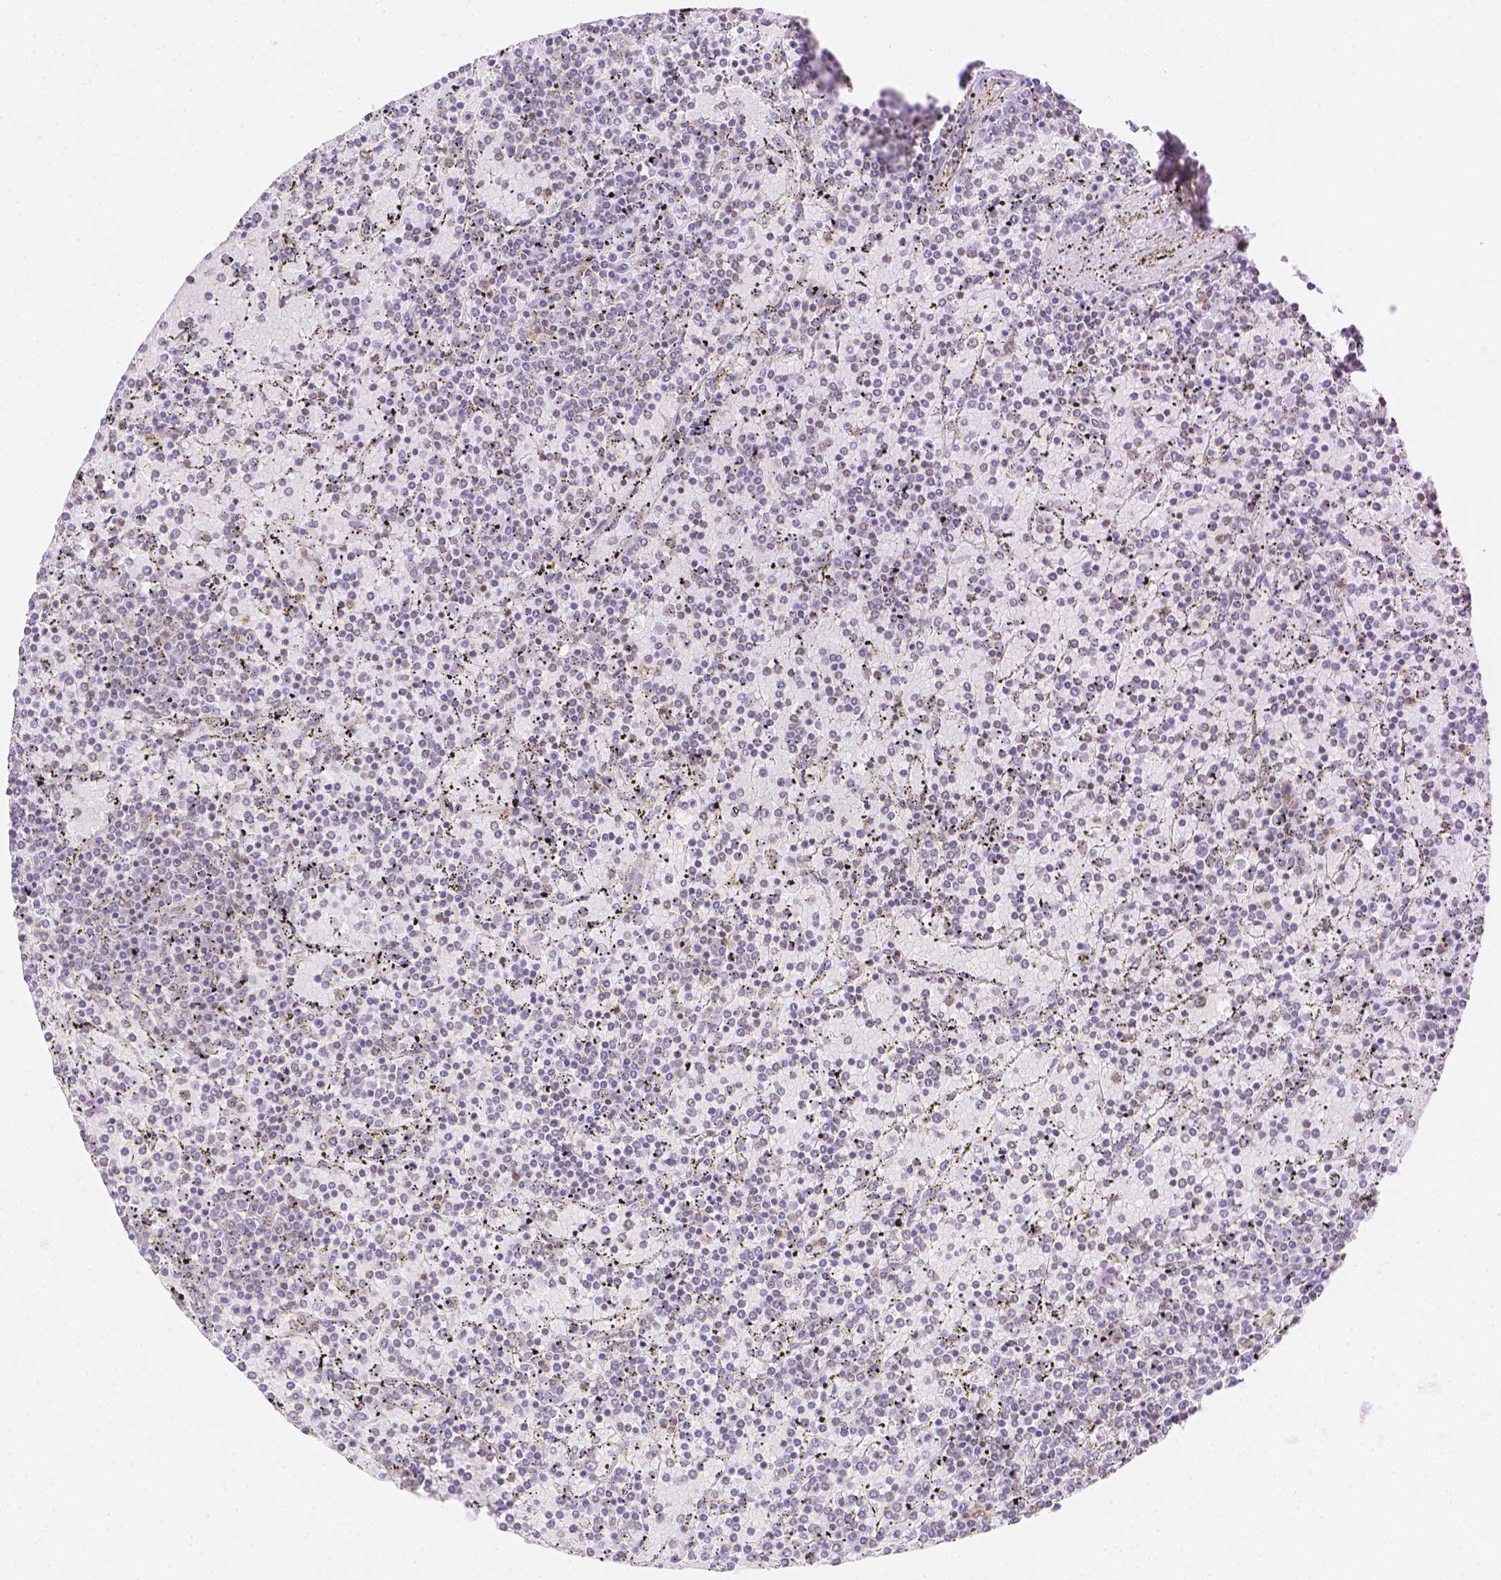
{"staining": {"intensity": "negative", "quantity": "none", "location": "none"}, "tissue": "lymphoma", "cell_type": "Tumor cells", "image_type": "cancer", "snomed": [{"axis": "morphology", "description": "Malignant lymphoma, non-Hodgkin's type, Low grade"}, {"axis": "topography", "description": "Spleen"}], "caption": "IHC of human lymphoma shows no positivity in tumor cells.", "gene": "ASAH2", "patient": {"sex": "female", "age": 77}}